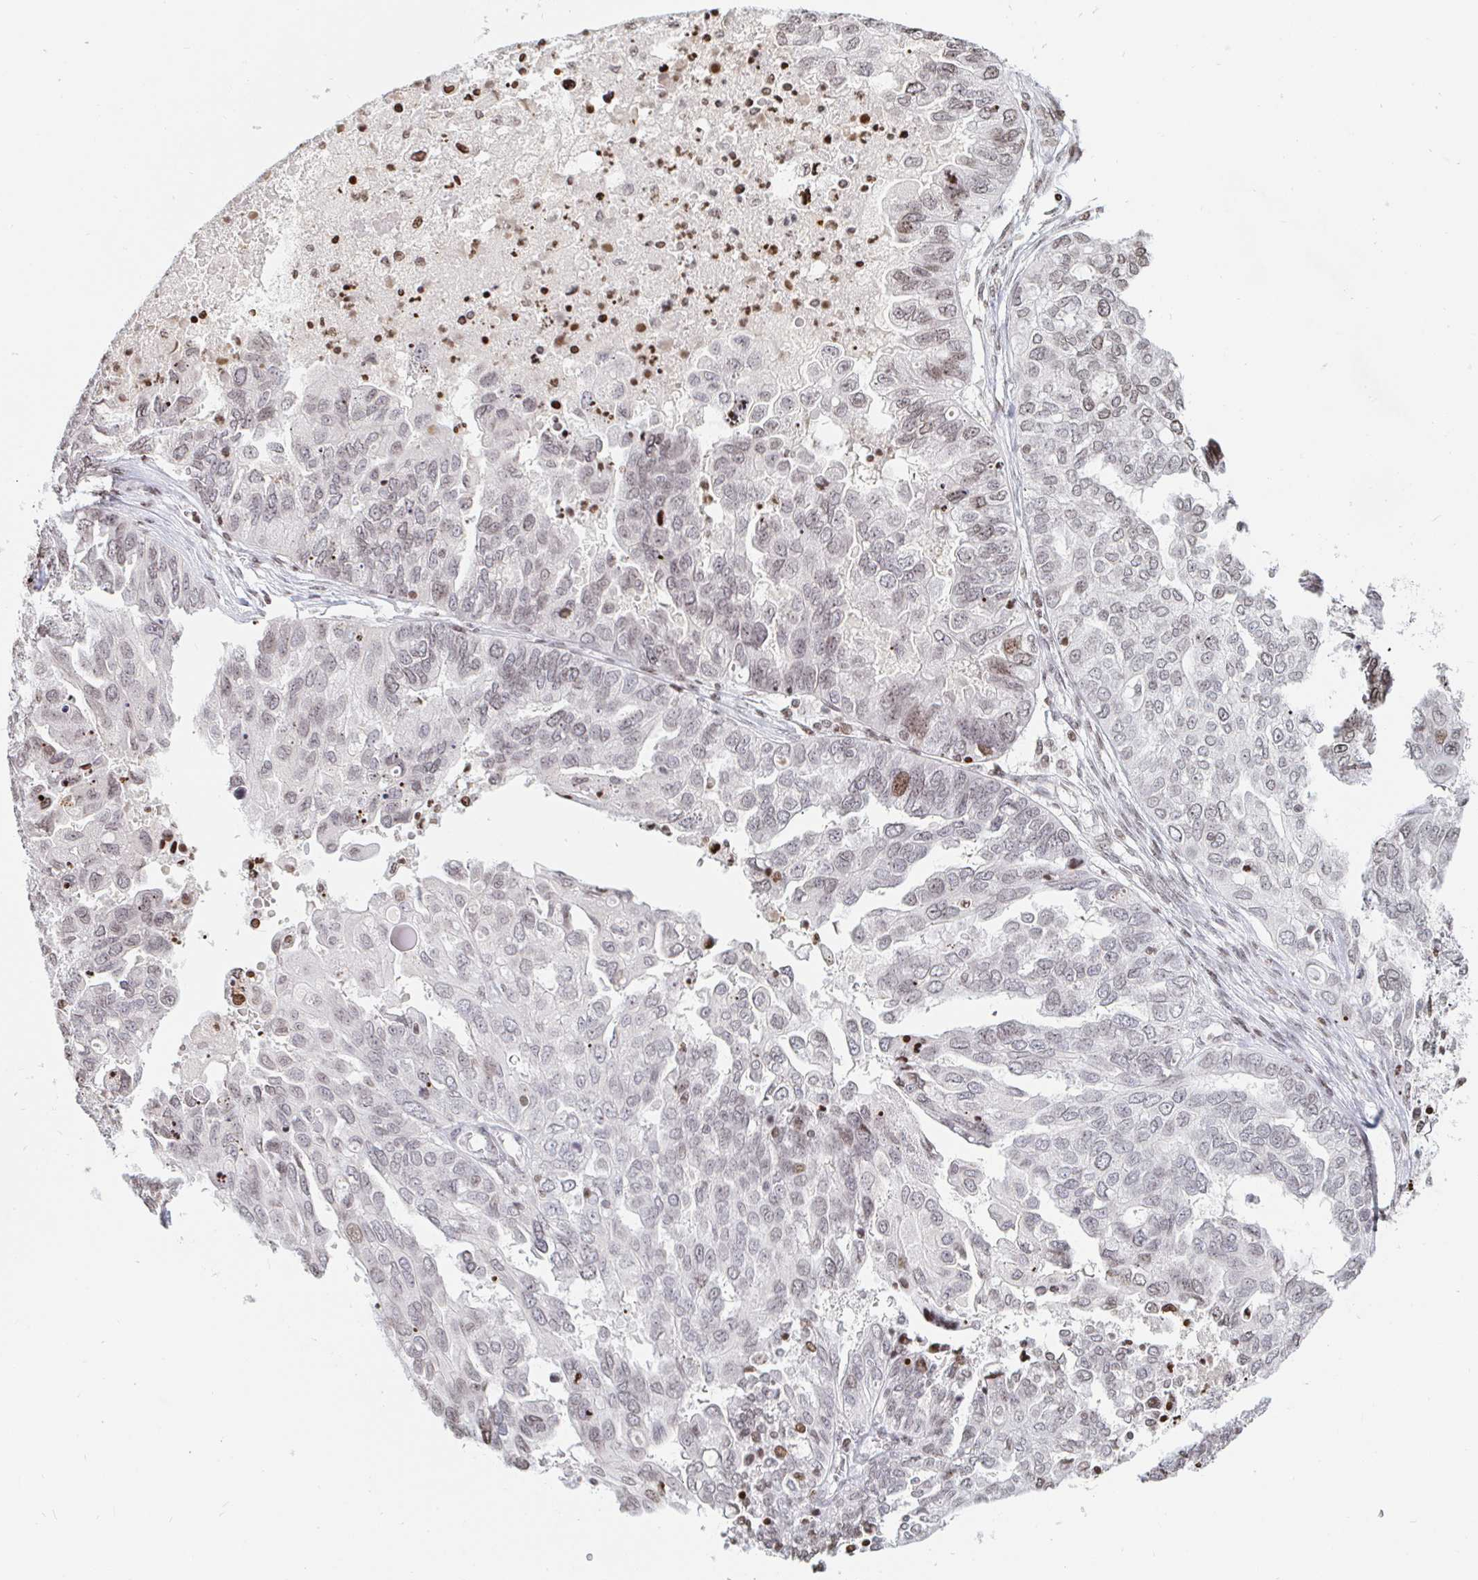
{"staining": {"intensity": "moderate", "quantity": "25%-75%", "location": "nuclear"}, "tissue": "ovarian cancer", "cell_type": "Tumor cells", "image_type": "cancer", "snomed": [{"axis": "morphology", "description": "Cystadenocarcinoma, serous, NOS"}, {"axis": "topography", "description": "Ovary"}], "caption": "Protein staining of ovarian serous cystadenocarcinoma tissue reveals moderate nuclear expression in about 25%-75% of tumor cells. (Brightfield microscopy of DAB IHC at high magnification).", "gene": "HOXC10", "patient": {"sex": "female", "age": 53}}